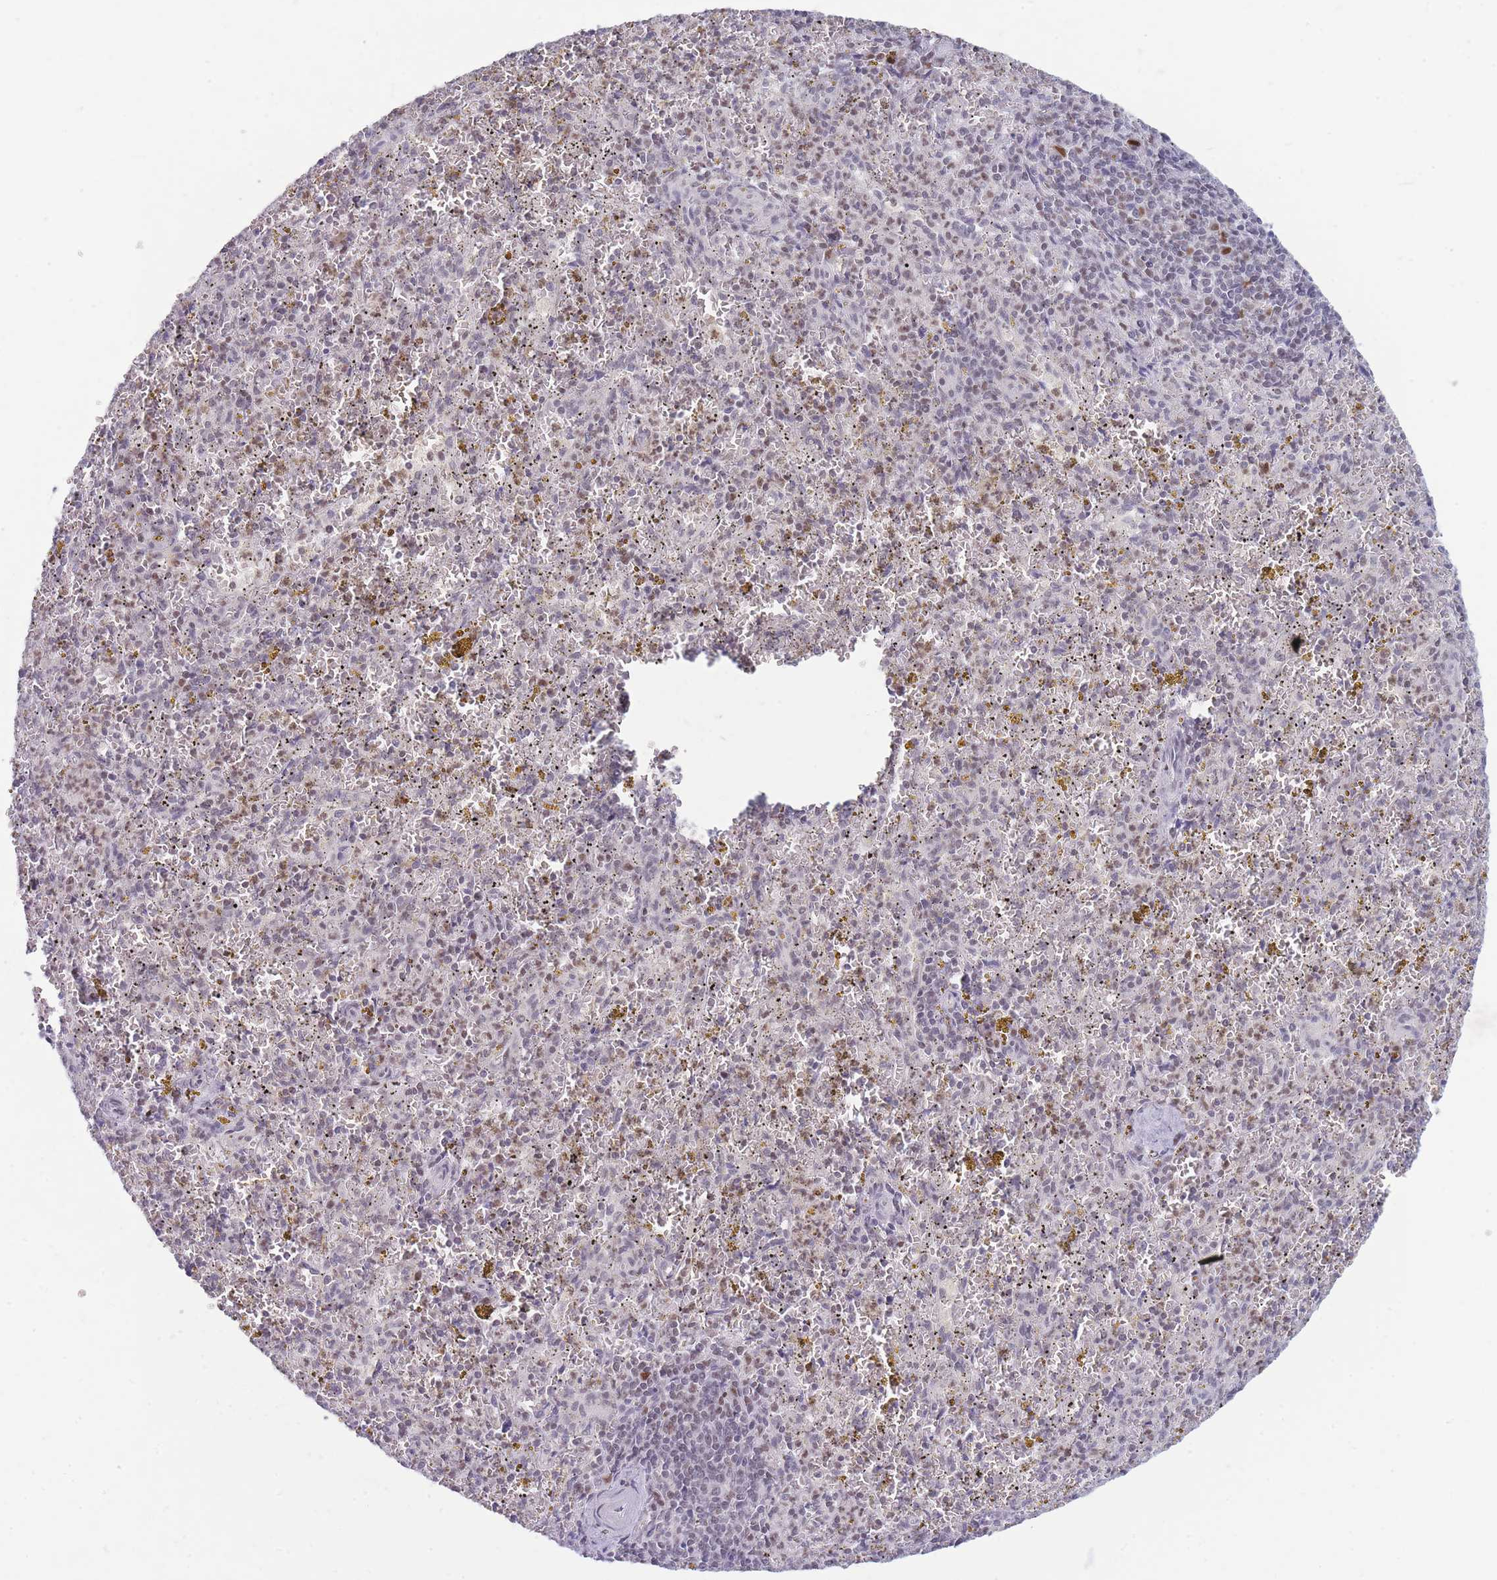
{"staining": {"intensity": "weak", "quantity": "25%-75%", "location": "nuclear"}, "tissue": "spleen", "cell_type": "Cells in red pulp", "image_type": "normal", "snomed": [{"axis": "morphology", "description": "Normal tissue, NOS"}, {"axis": "topography", "description": "Spleen"}], "caption": "Immunohistochemistry photomicrograph of benign spleen: human spleen stained using immunohistochemistry exhibits low levels of weak protein expression localized specifically in the nuclear of cells in red pulp, appearing as a nuclear brown color.", "gene": "ARID3B", "patient": {"sex": "male", "age": 57}}